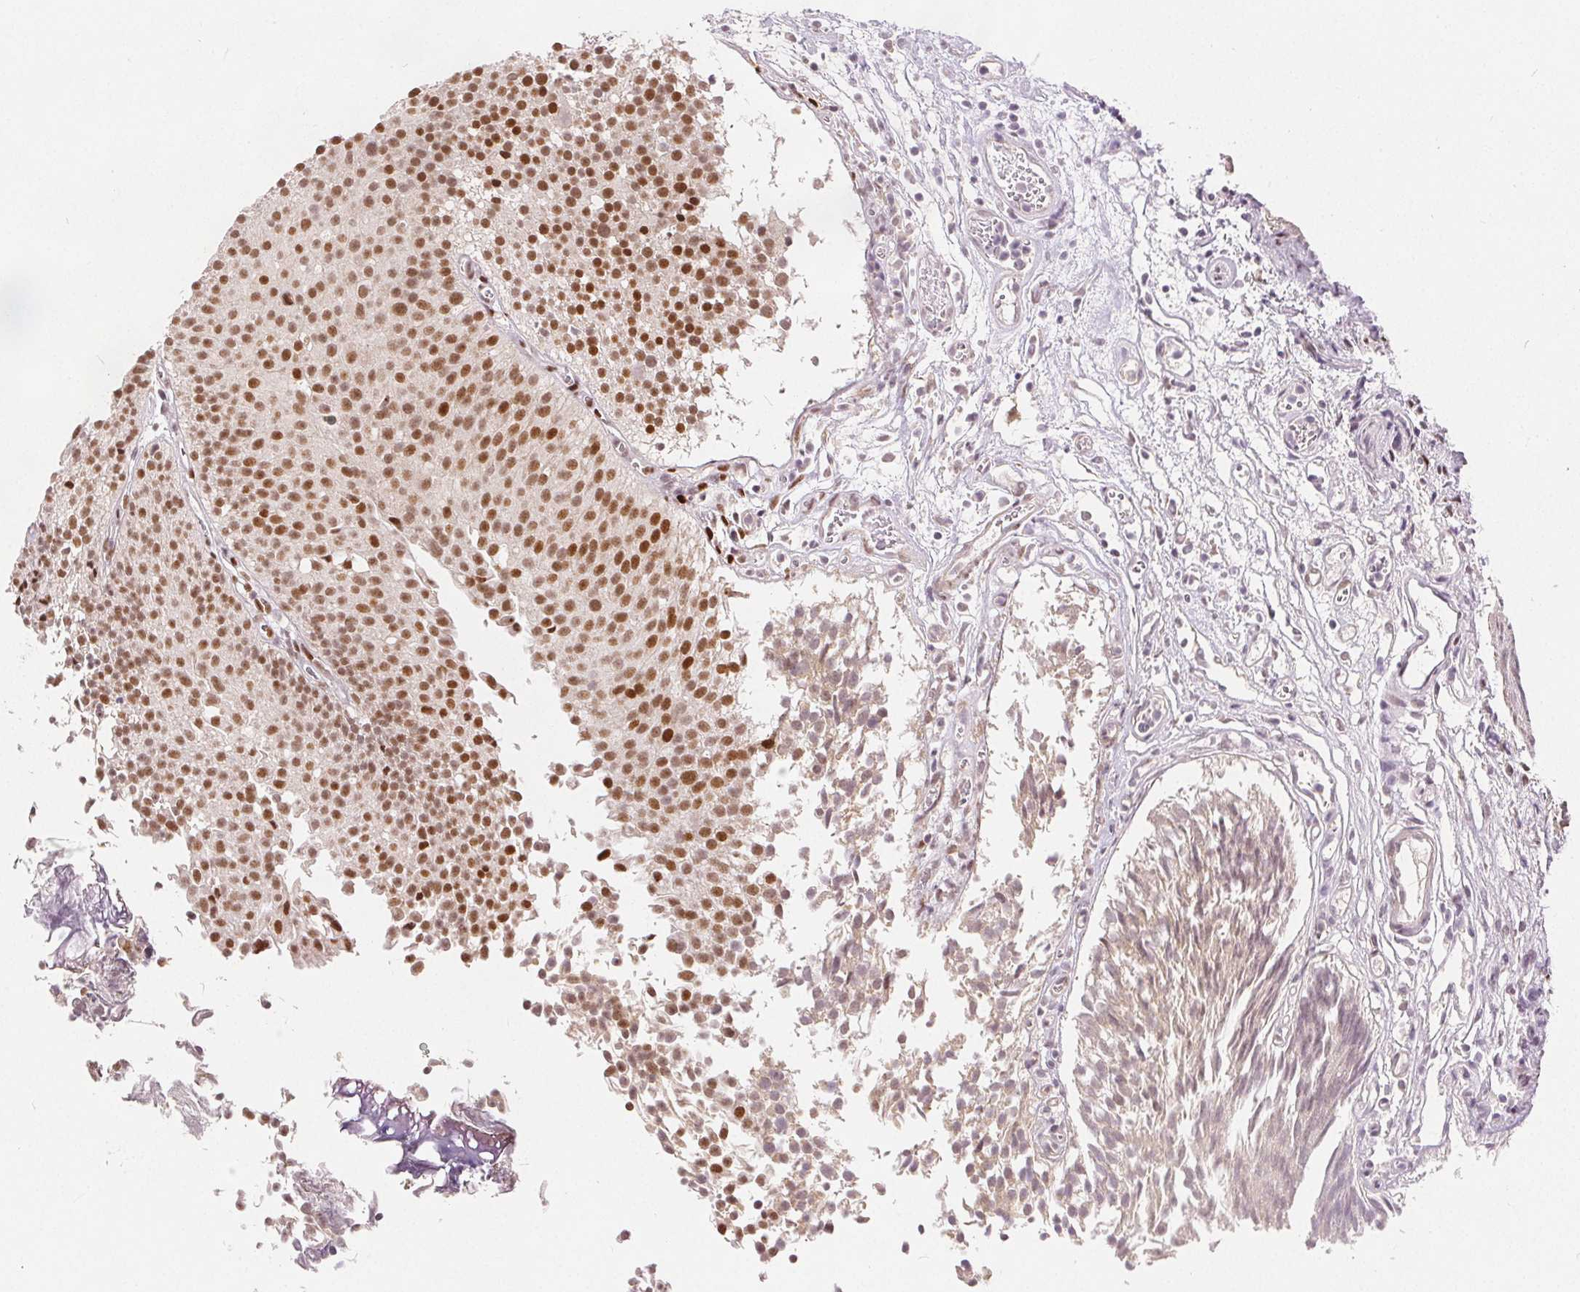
{"staining": {"intensity": "moderate", "quantity": ">75%", "location": "nuclear"}, "tissue": "urothelial cancer", "cell_type": "Tumor cells", "image_type": "cancer", "snomed": [{"axis": "morphology", "description": "Urothelial carcinoma, Low grade"}, {"axis": "topography", "description": "Urinary bladder"}], "caption": "A brown stain shows moderate nuclear staining of a protein in human urothelial carcinoma (low-grade) tumor cells. (Brightfield microscopy of DAB IHC at high magnification).", "gene": "ZNF703", "patient": {"sex": "male", "age": 80}}